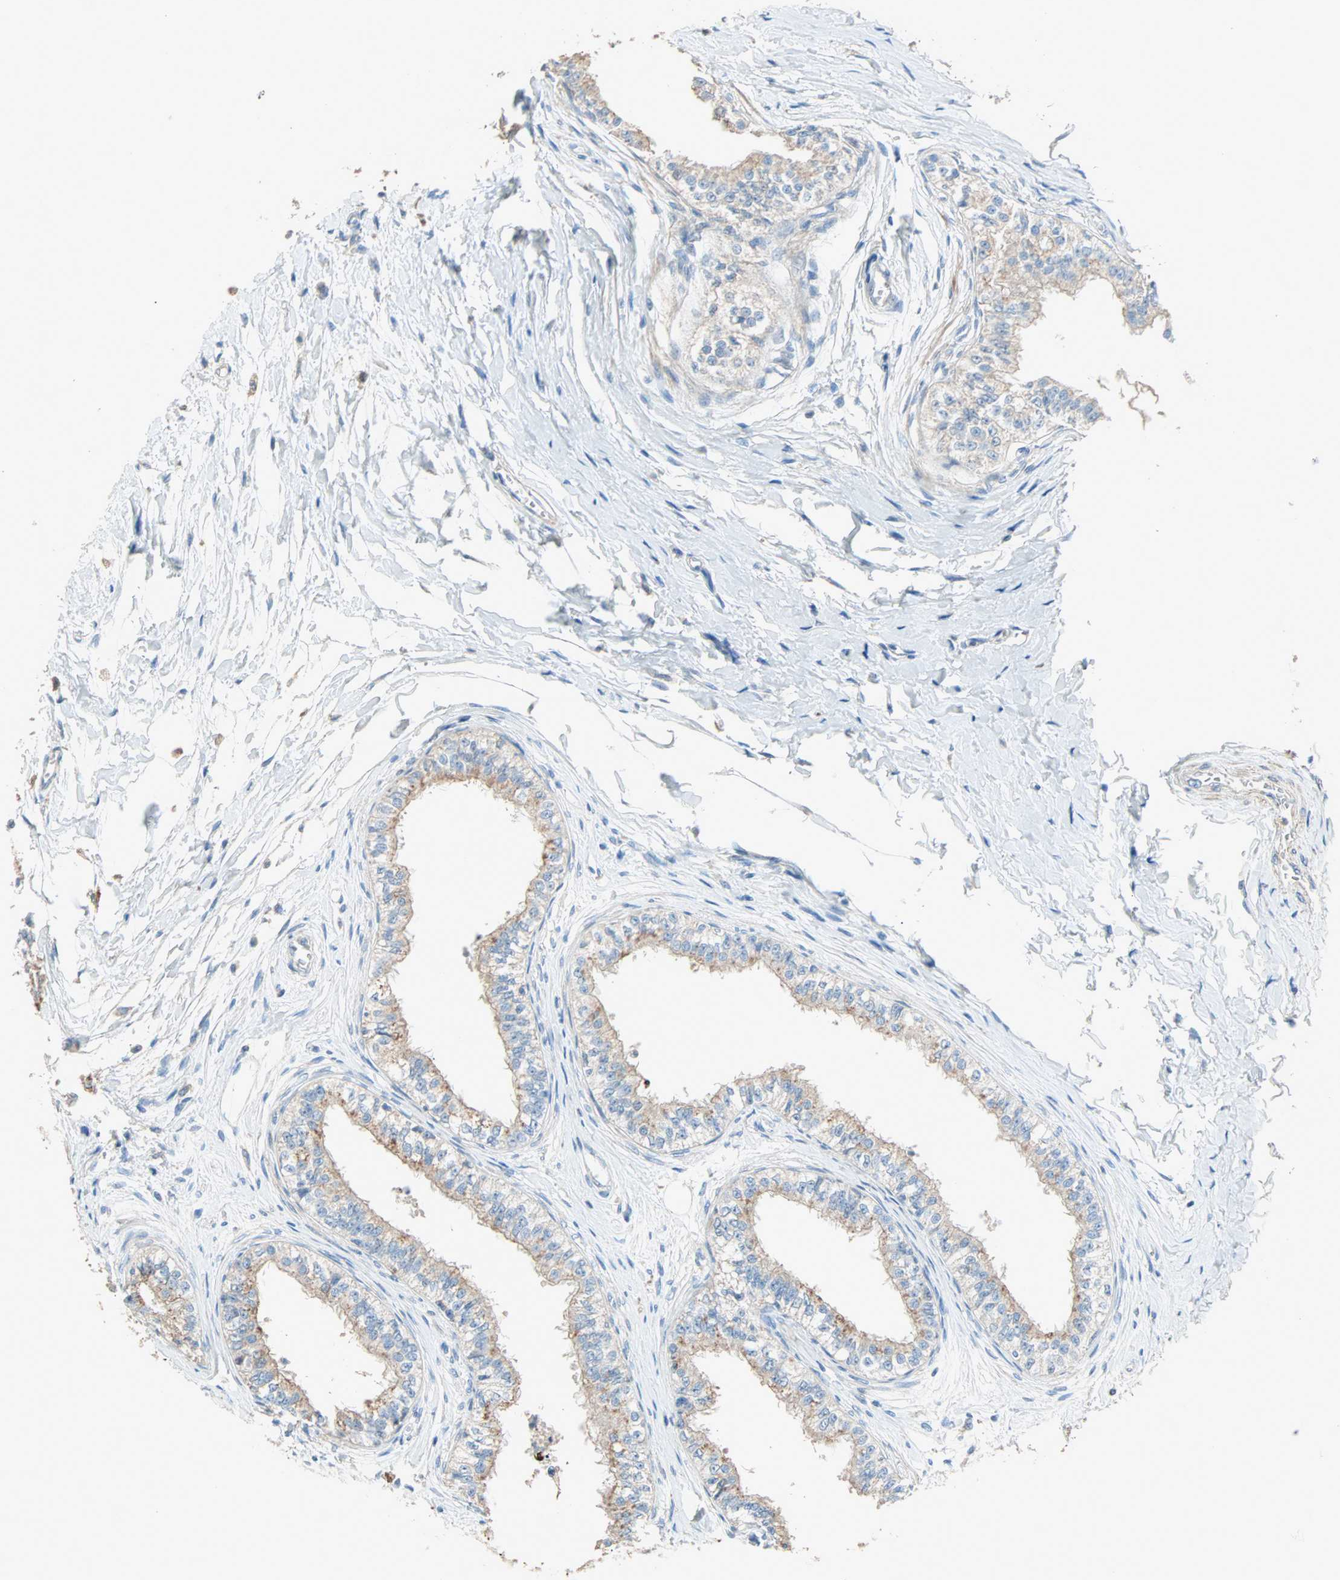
{"staining": {"intensity": "weak", "quantity": "25%-75%", "location": "cytoplasmic/membranous"}, "tissue": "epididymis", "cell_type": "Glandular cells", "image_type": "normal", "snomed": [{"axis": "morphology", "description": "Normal tissue, NOS"}, {"axis": "morphology", "description": "Adenocarcinoma, metastatic, NOS"}, {"axis": "topography", "description": "Testis"}, {"axis": "topography", "description": "Epididymis"}], "caption": "An image showing weak cytoplasmic/membranous expression in about 25%-75% of glandular cells in unremarkable epididymis, as visualized by brown immunohistochemical staining.", "gene": "ACVRL1", "patient": {"sex": "male", "age": 26}}